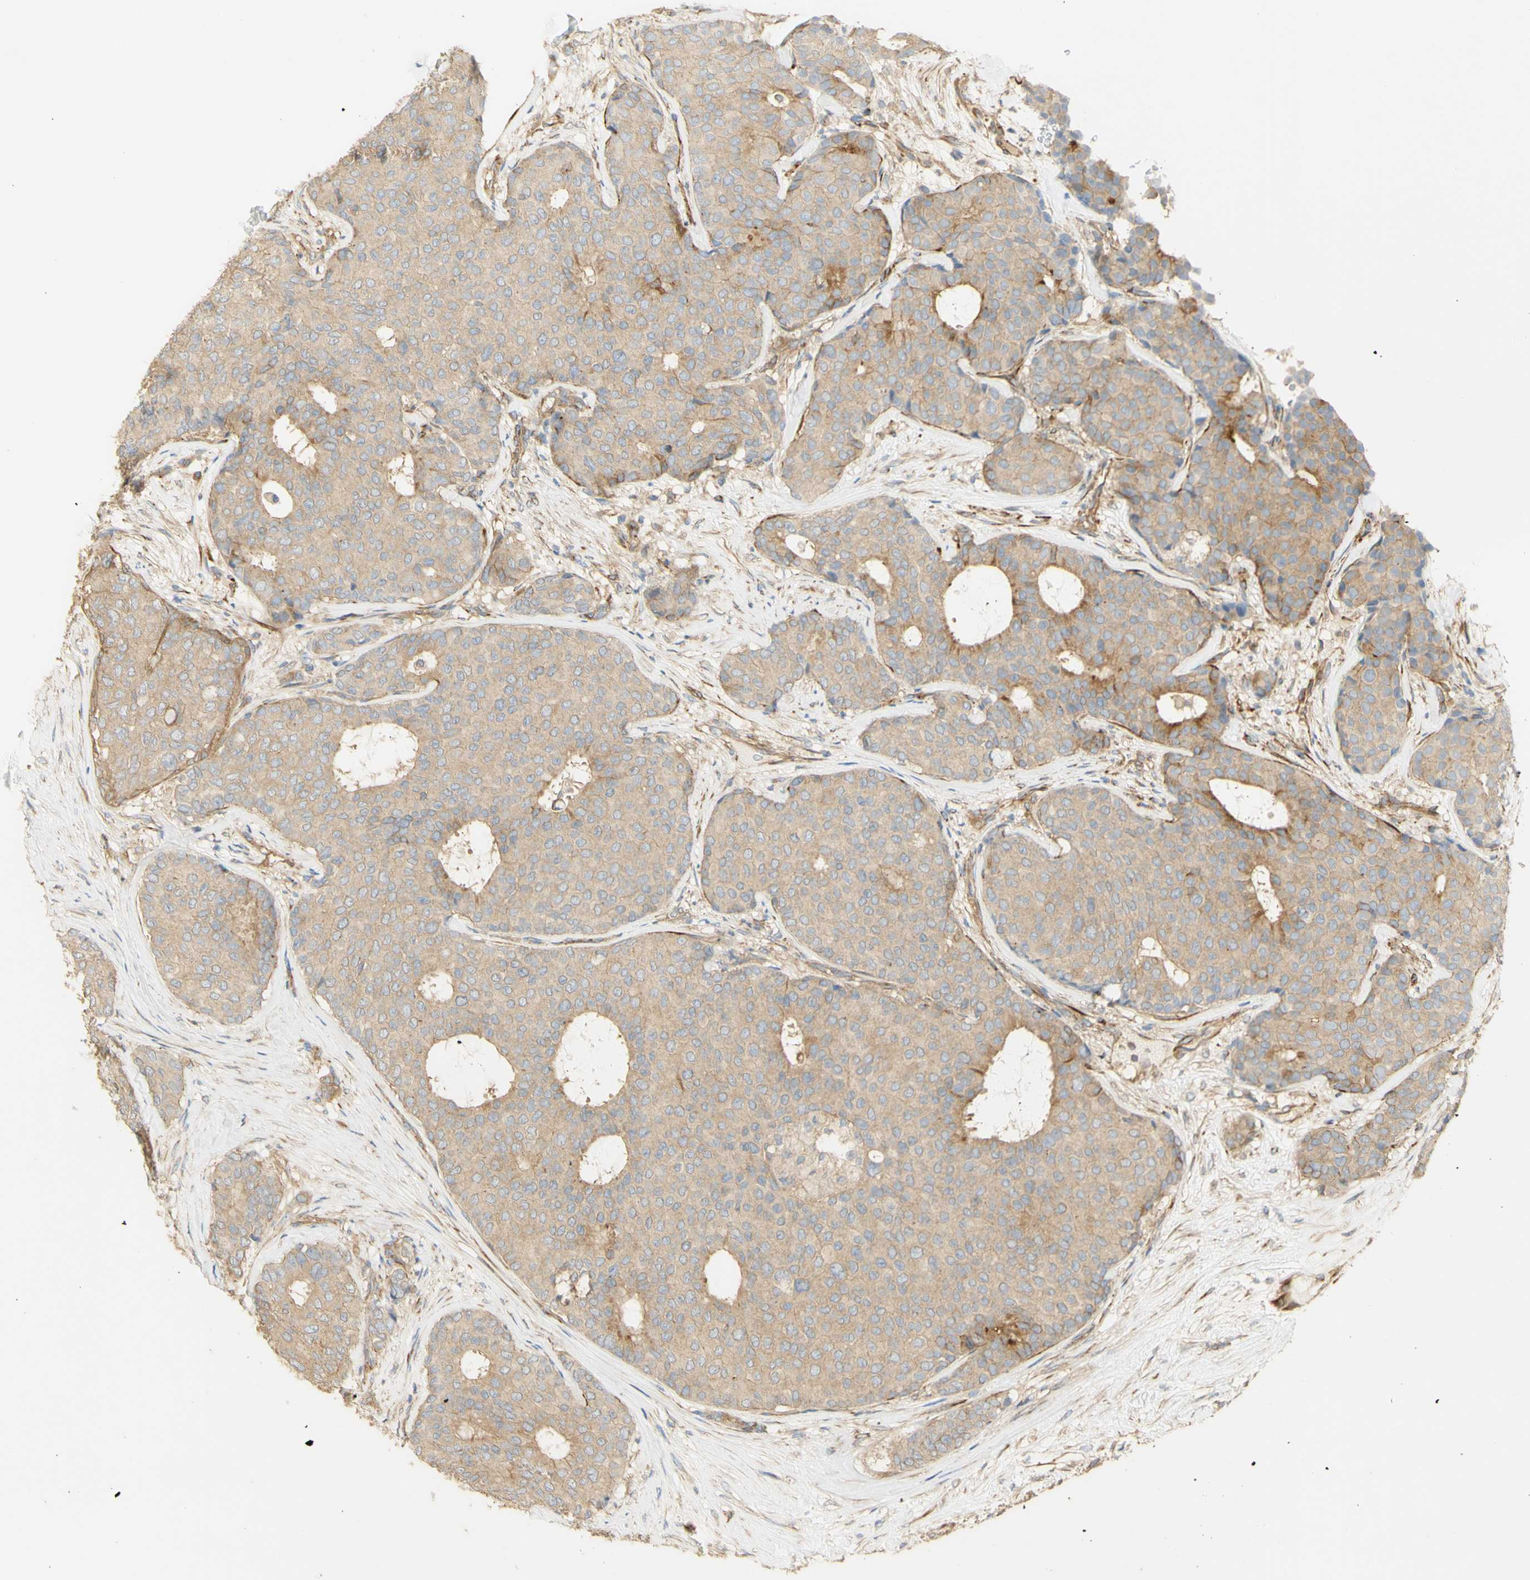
{"staining": {"intensity": "moderate", "quantity": "25%-75%", "location": "cytoplasmic/membranous"}, "tissue": "breast cancer", "cell_type": "Tumor cells", "image_type": "cancer", "snomed": [{"axis": "morphology", "description": "Duct carcinoma"}, {"axis": "topography", "description": "Breast"}], "caption": "Tumor cells exhibit medium levels of moderate cytoplasmic/membranous staining in about 25%-75% of cells in human breast invasive ductal carcinoma.", "gene": "KCNE4", "patient": {"sex": "female", "age": 75}}